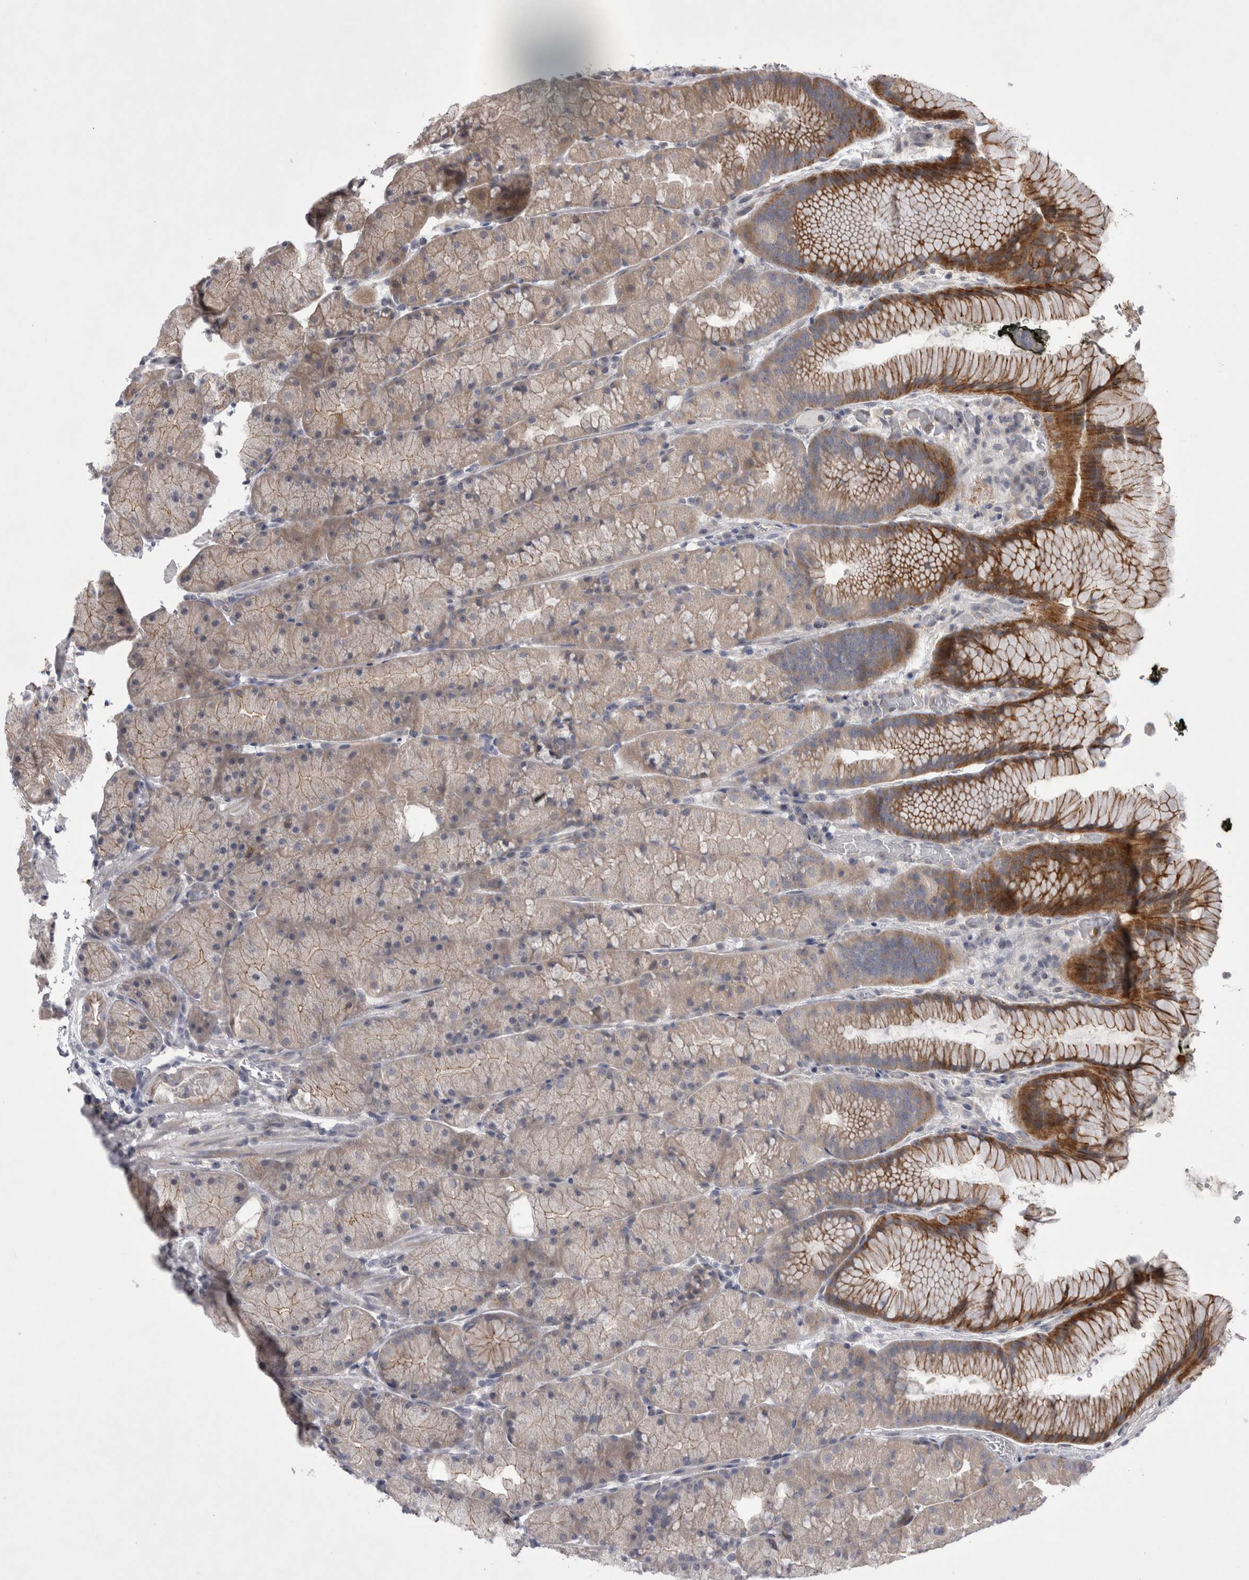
{"staining": {"intensity": "strong", "quantity": "25%-75%", "location": "cytoplasmic/membranous"}, "tissue": "stomach", "cell_type": "Glandular cells", "image_type": "normal", "snomed": [{"axis": "morphology", "description": "Normal tissue, NOS"}, {"axis": "topography", "description": "Stomach, upper"}, {"axis": "topography", "description": "Stomach"}], "caption": "Protein expression by IHC exhibits strong cytoplasmic/membranous staining in about 25%-75% of glandular cells in unremarkable stomach.", "gene": "NENF", "patient": {"sex": "male", "age": 48}}